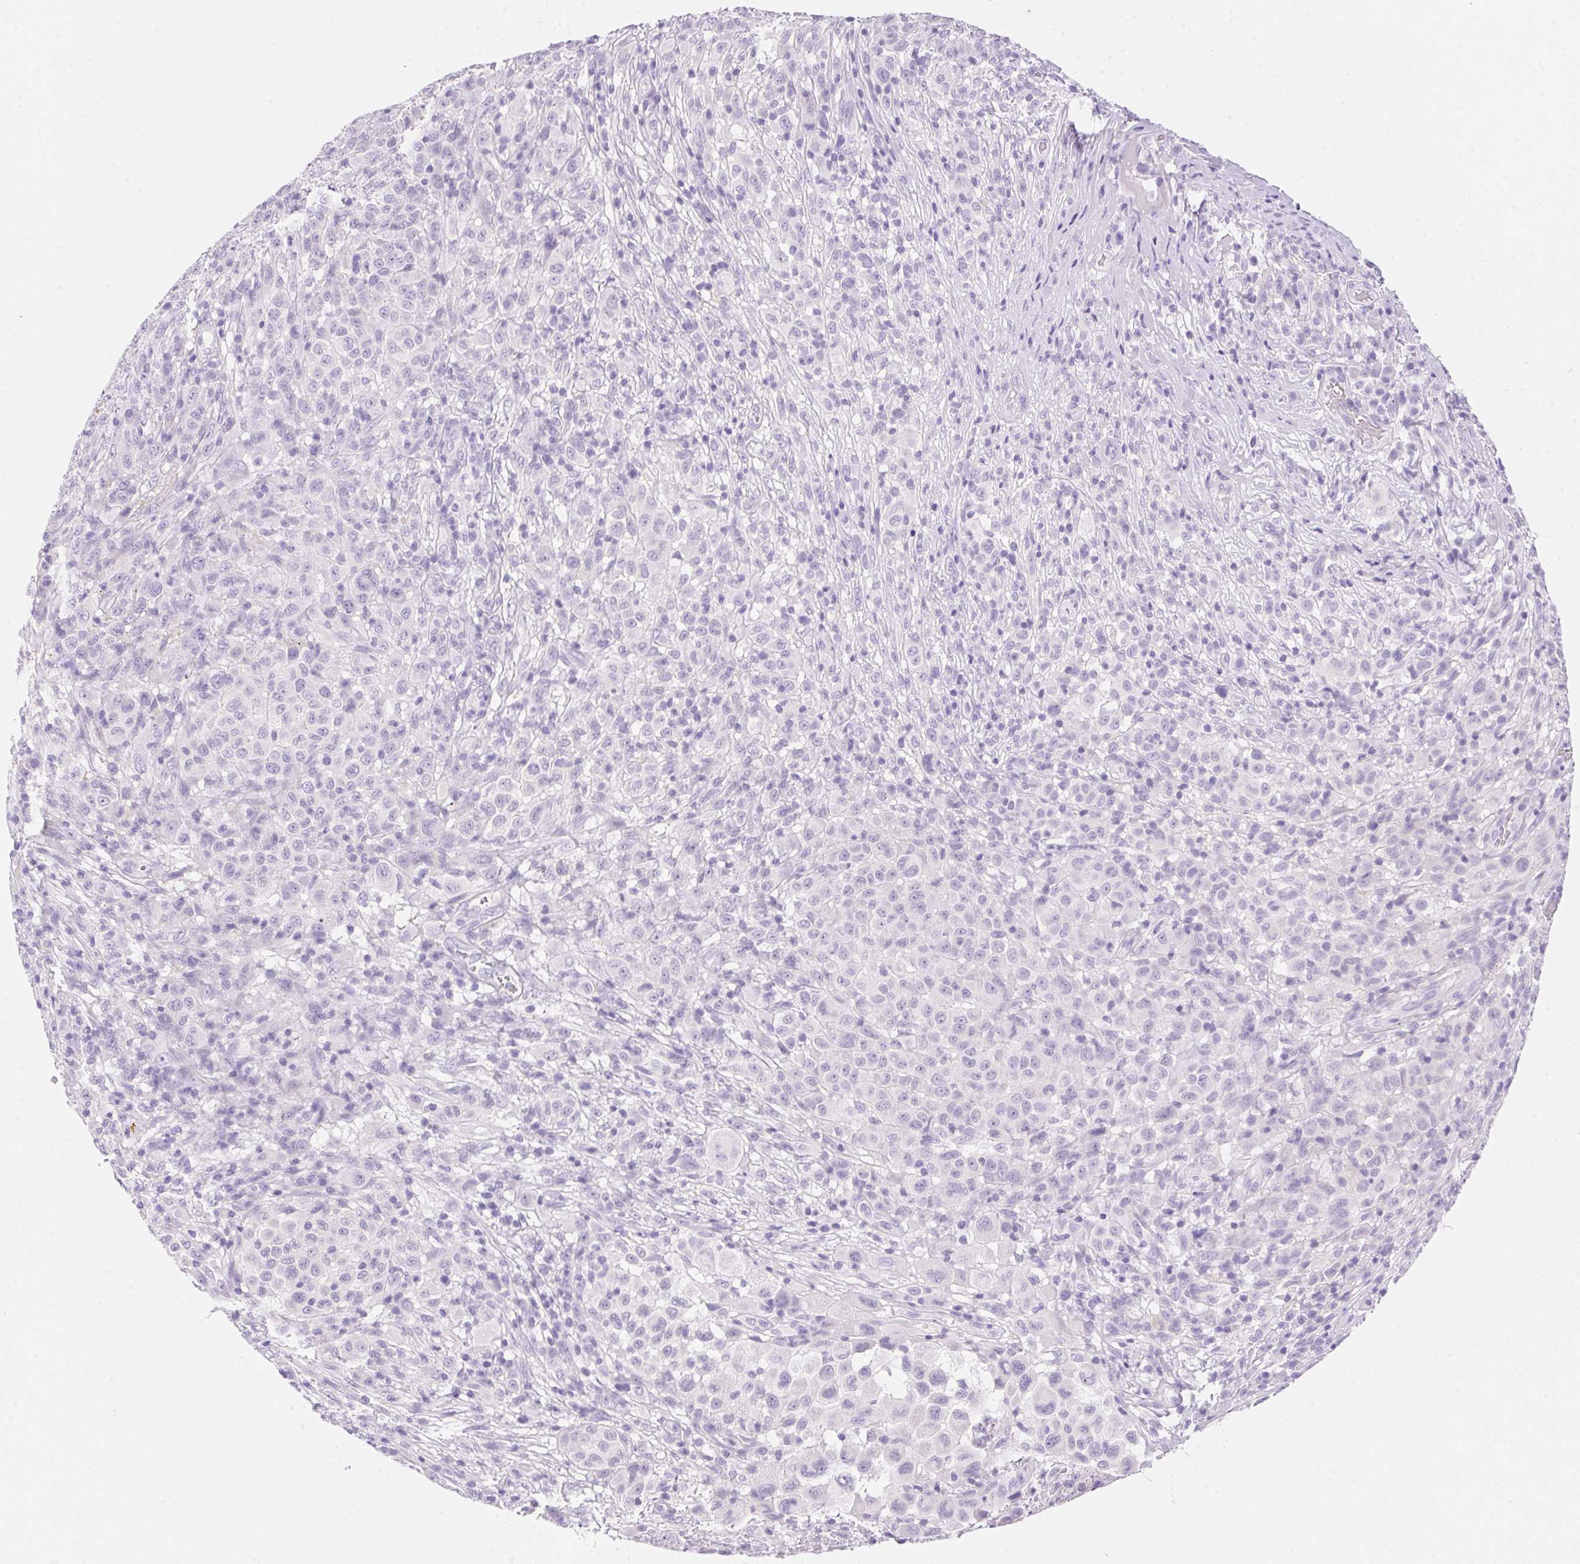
{"staining": {"intensity": "negative", "quantity": "none", "location": "none"}, "tissue": "melanoma", "cell_type": "Tumor cells", "image_type": "cancer", "snomed": [{"axis": "morphology", "description": "Malignant melanoma, NOS"}, {"axis": "topography", "description": "Skin"}], "caption": "Tumor cells show no significant protein positivity in melanoma. (DAB (3,3'-diaminobenzidine) IHC, high magnification).", "gene": "DHCR24", "patient": {"sex": "male", "age": 73}}